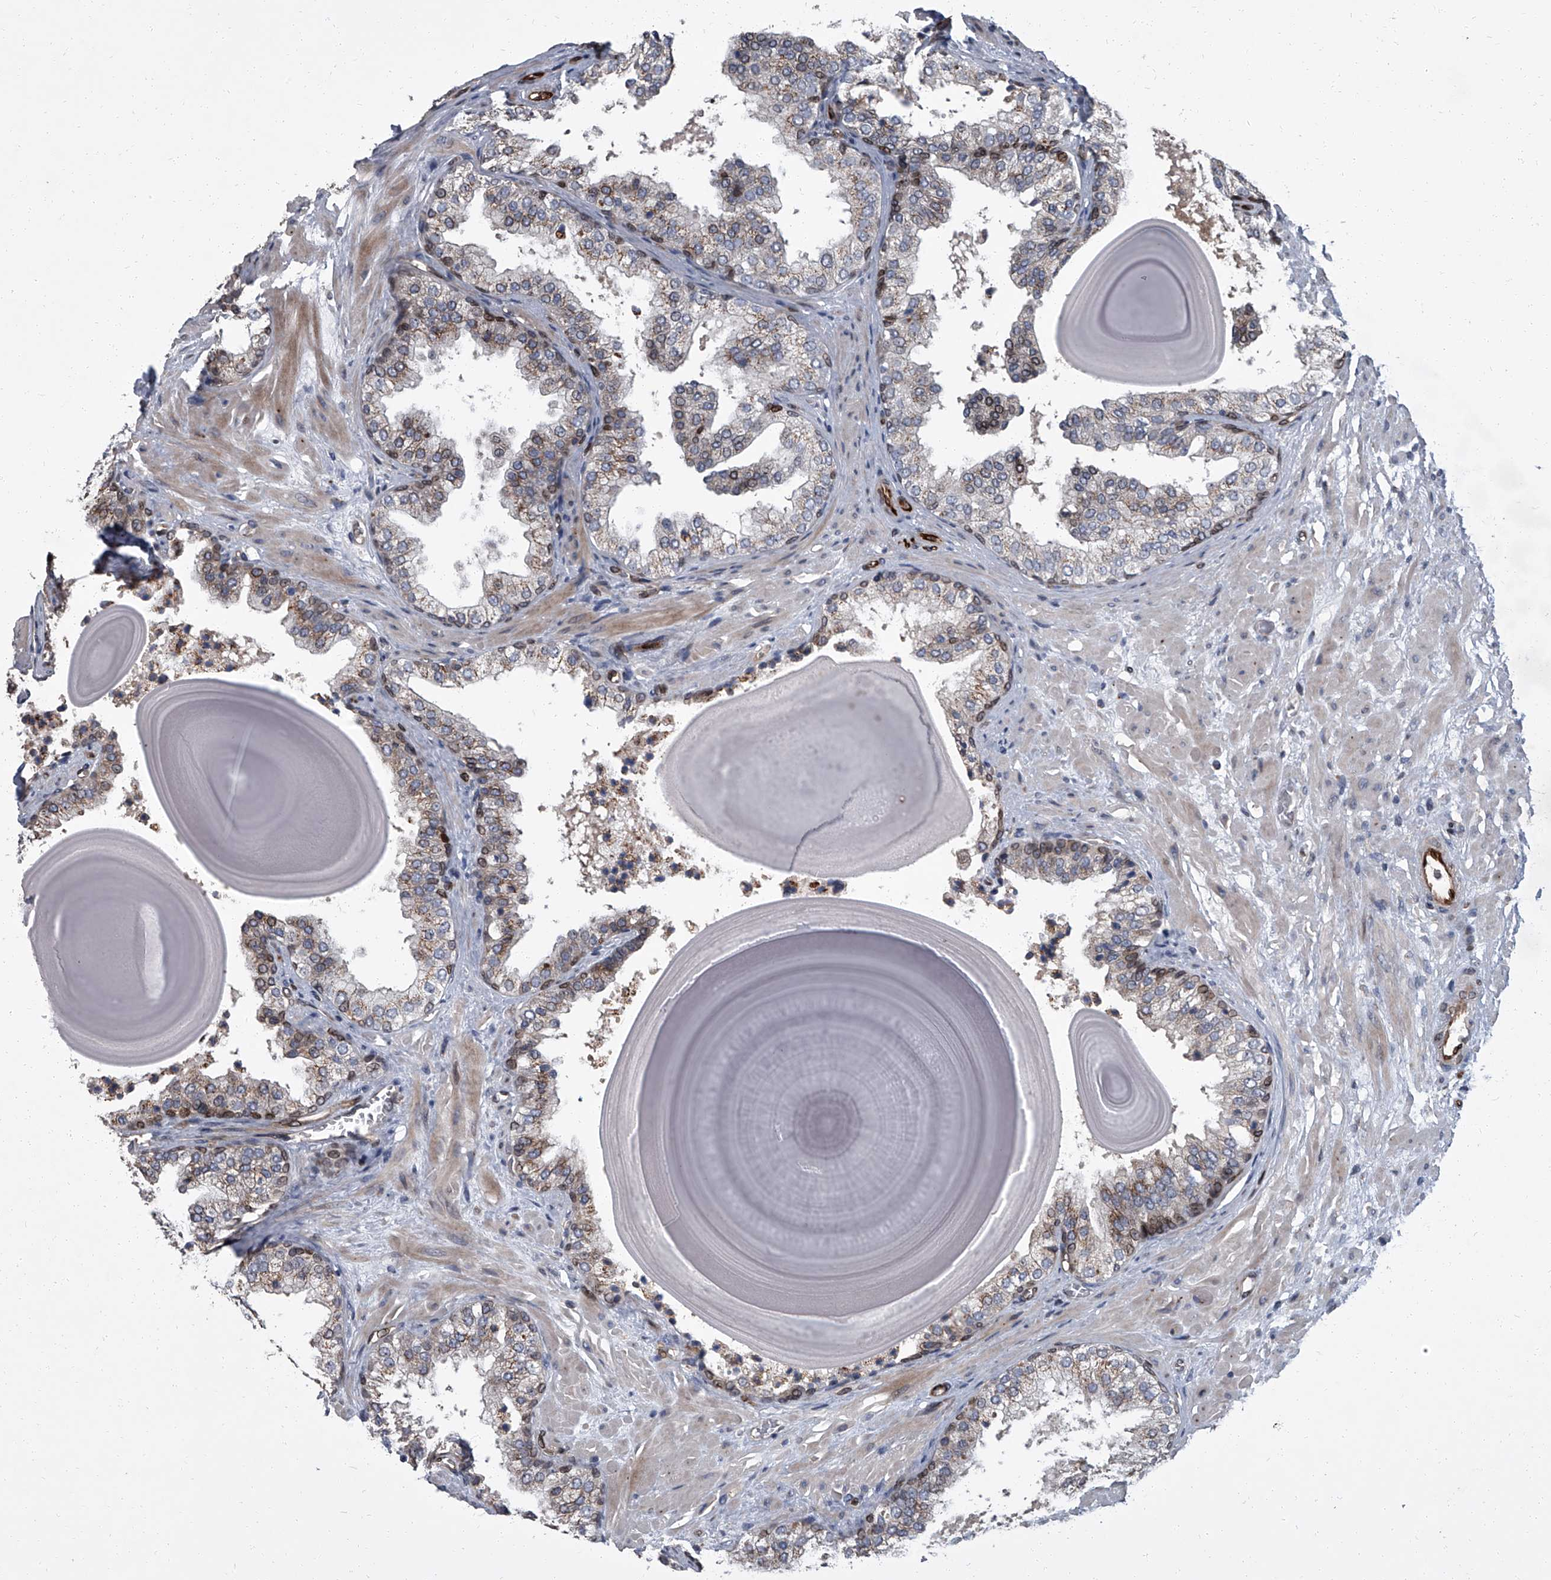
{"staining": {"intensity": "moderate", "quantity": "25%-75%", "location": "cytoplasmic/membranous,nuclear"}, "tissue": "prostate", "cell_type": "Glandular cells", "image_type": "normal", "snomed": [{"axis": "morphology", "description": "Normal tissue, NOS"}, {"axis": "topography", "description": "Prostate"}], "caption": "Protein staining of normal prostate shows moderate cytoplasmic/membranous,nuclear staining in about 25%-75% of glandular cells.", "gene": "LRRC8C", "patient": {"sex": "male", "age": 48}}